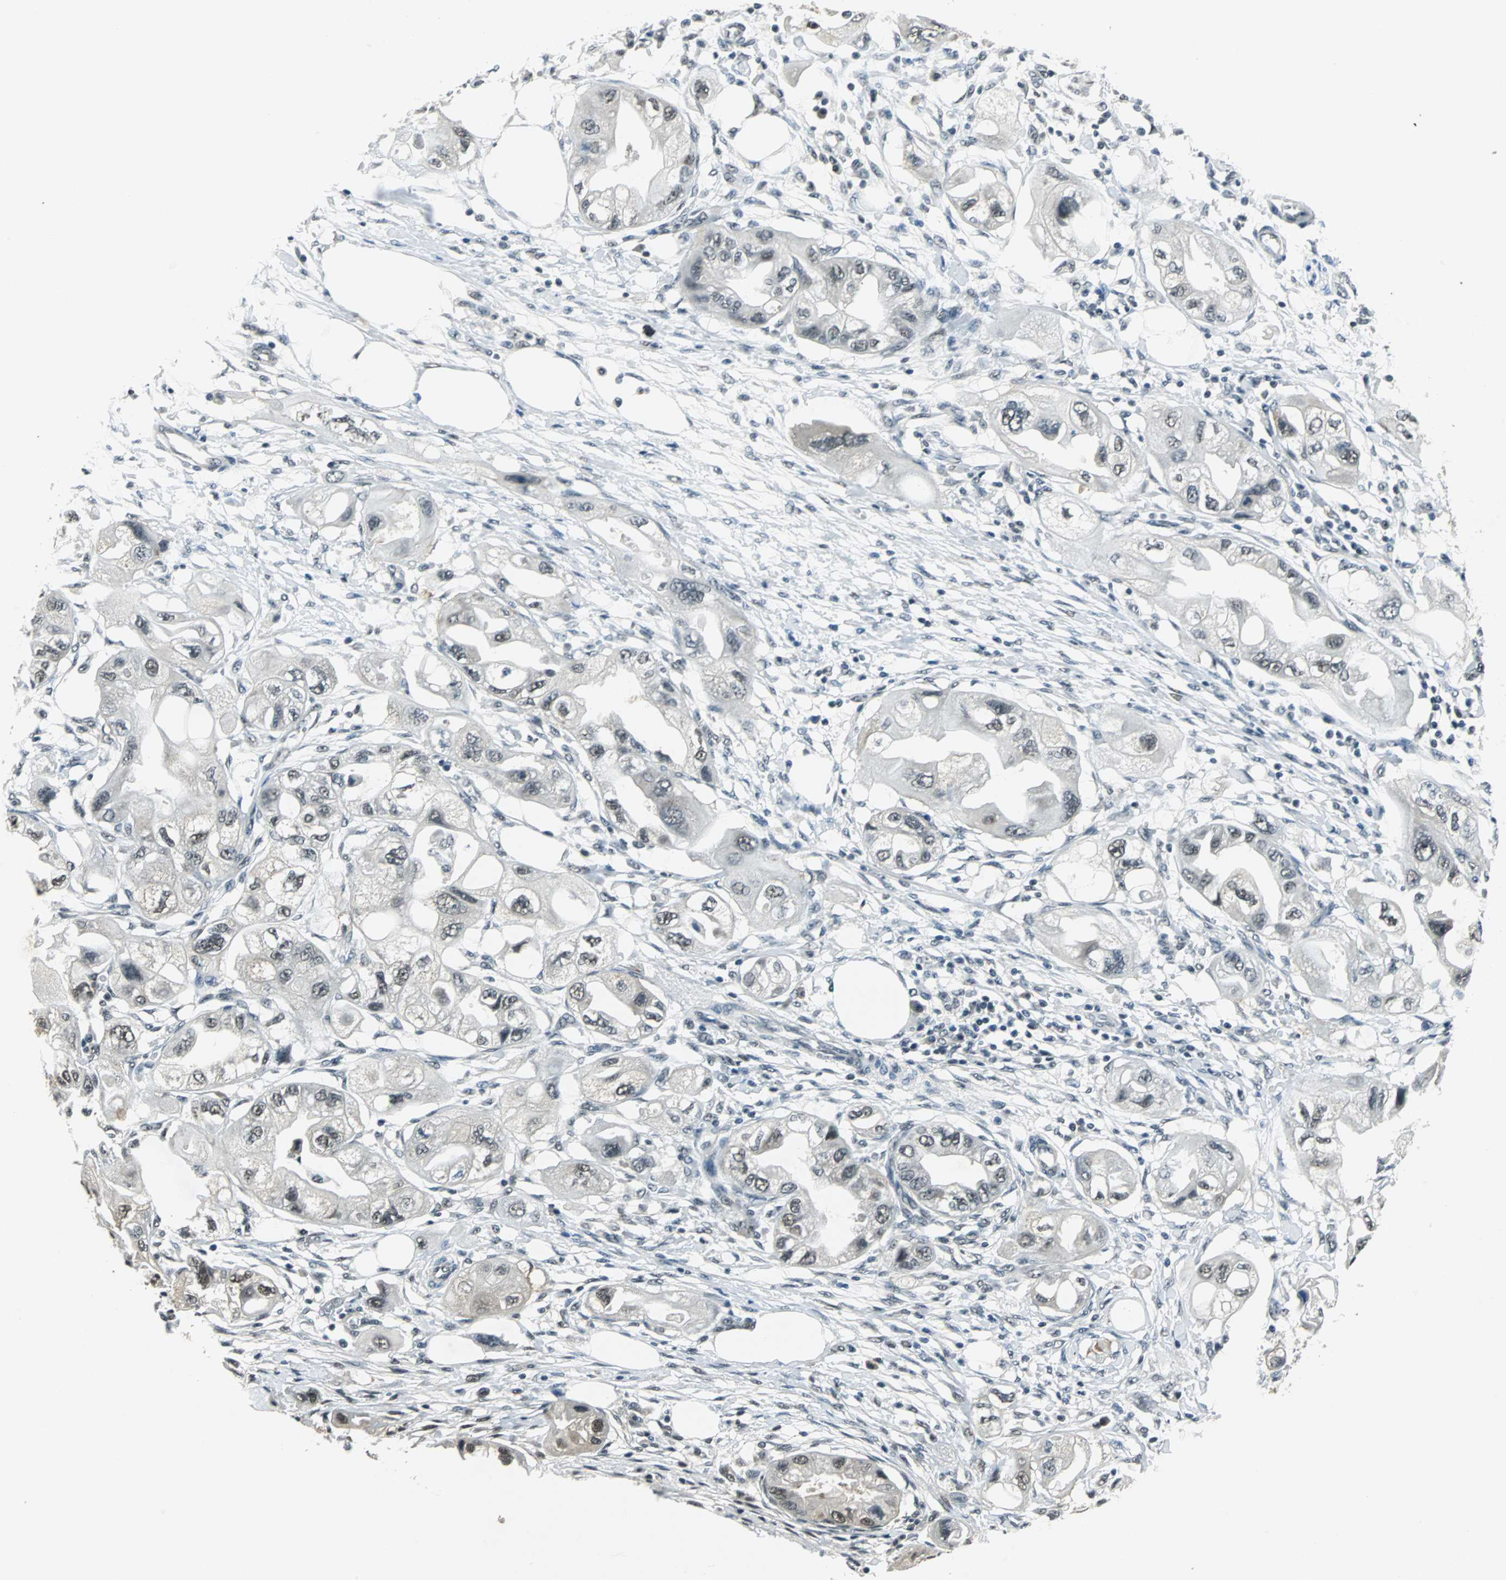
{"staining": {"intensity": "moderate", "quantity": ">75%", "location": "nuclear"}, "tissue": "endometrial cancer", "cell_type": "Tumor cells", "image_type": "cancer", "snomed": [{"axis": "morphology", "description": "Adenocarcinoma, NOS"}, {"axis": "topography", "description": "Endometrium"}], "caption": "This photomicrograph exhibits immunohistochemistry staining of adenocarcinoma (endometrial), with medium moderate nuclear staining in about >75% of tumor cells.", "gene": "RBM14", "patient": {"sex": "female", "age": 67}}